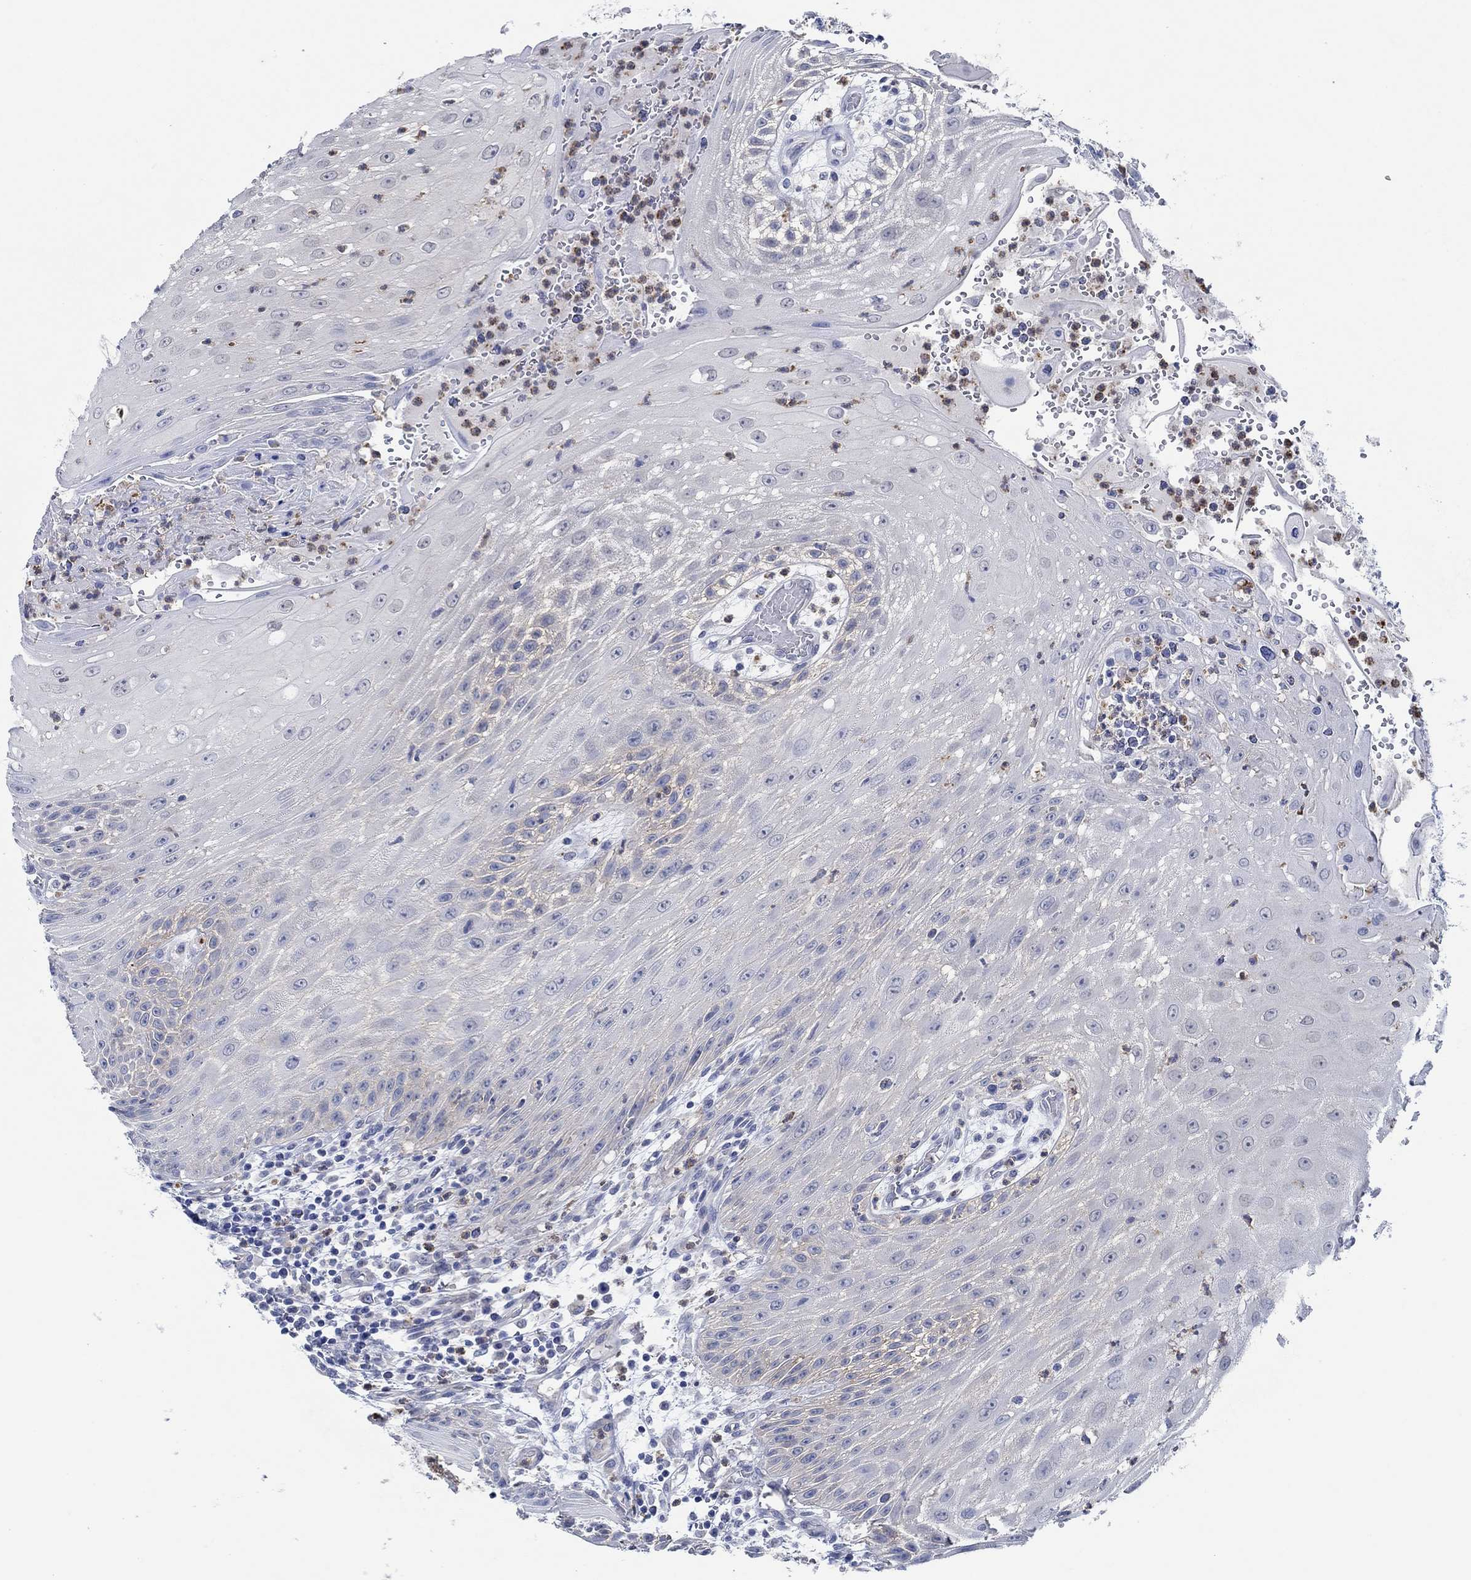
{"staining": {"intensity": "weak", "quantity": "<25%", "location": "cytoplasmic/membranous"}, "tissue": "head and neck cancer", "cell_type": "Tumor cells", "image_type": "cancer", "snomed": [{"axis": "morphology", "description": "Squamous cell carcinoma, NOS"}, {"axis": "topography", "description": "Oral tissue"}, {"axis": "topography", "description": "Head-Neck"}], "caption": "A micrograph of head and neck cancer stained for a protein demonstrates no brown staining in tumor cells.", "gene": "ZNF671", "patient": {"sex": "male", "age": 58}}